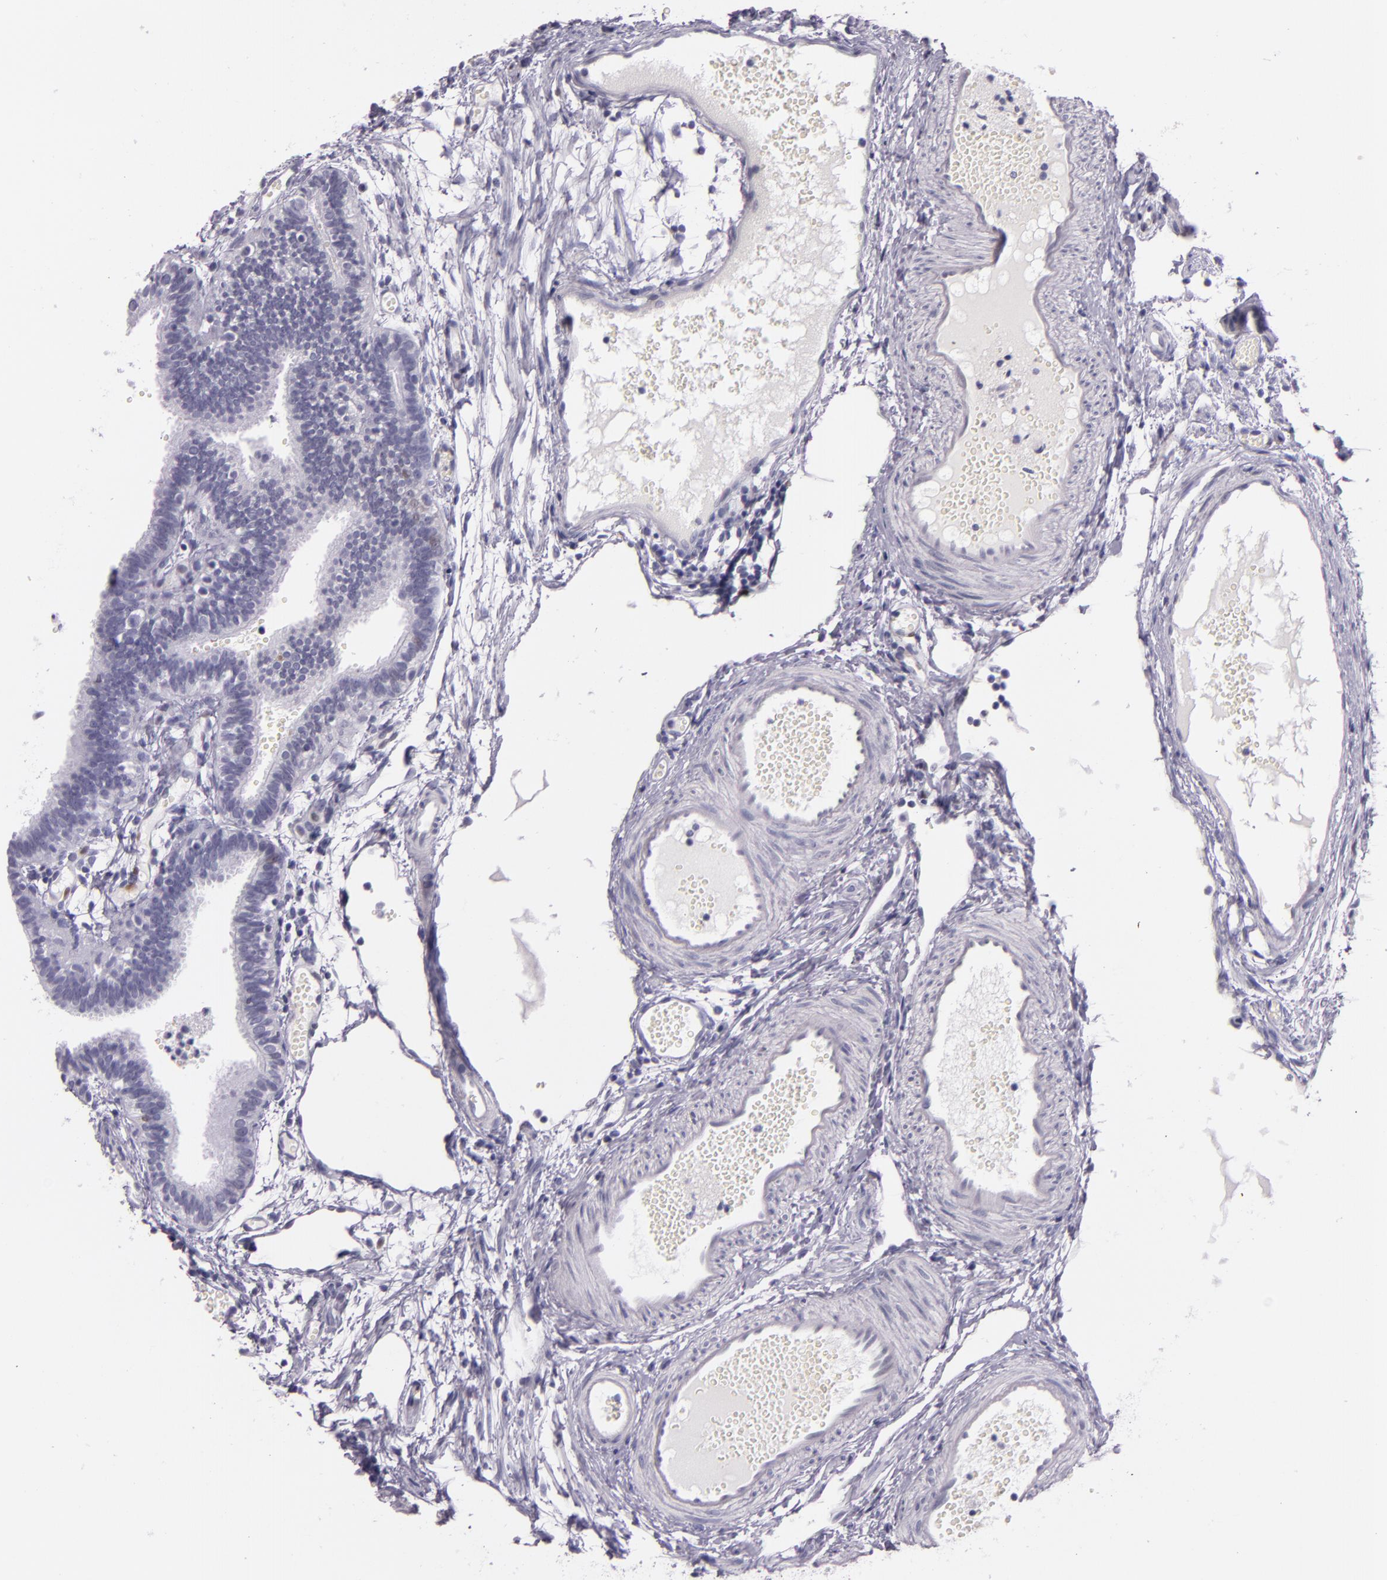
{"staining": {"intensity": "negative", "quantity": "none", "location": "none"}, "tissue": "fallopian tube", "cell_type": "Glandular cells", "image_type": "normal", "snomed": [{"axis": "morphology", "description": "Normal tissue, NOS"}, {"axis": "topography", "description": "Fallopian tube"}], "caption": "Immunohistochemistry of unremarkable fallopian tube displays no positivity in glandular cells.", "gene": "MT1A", "patient": {"sex": "female", "age": 29}}